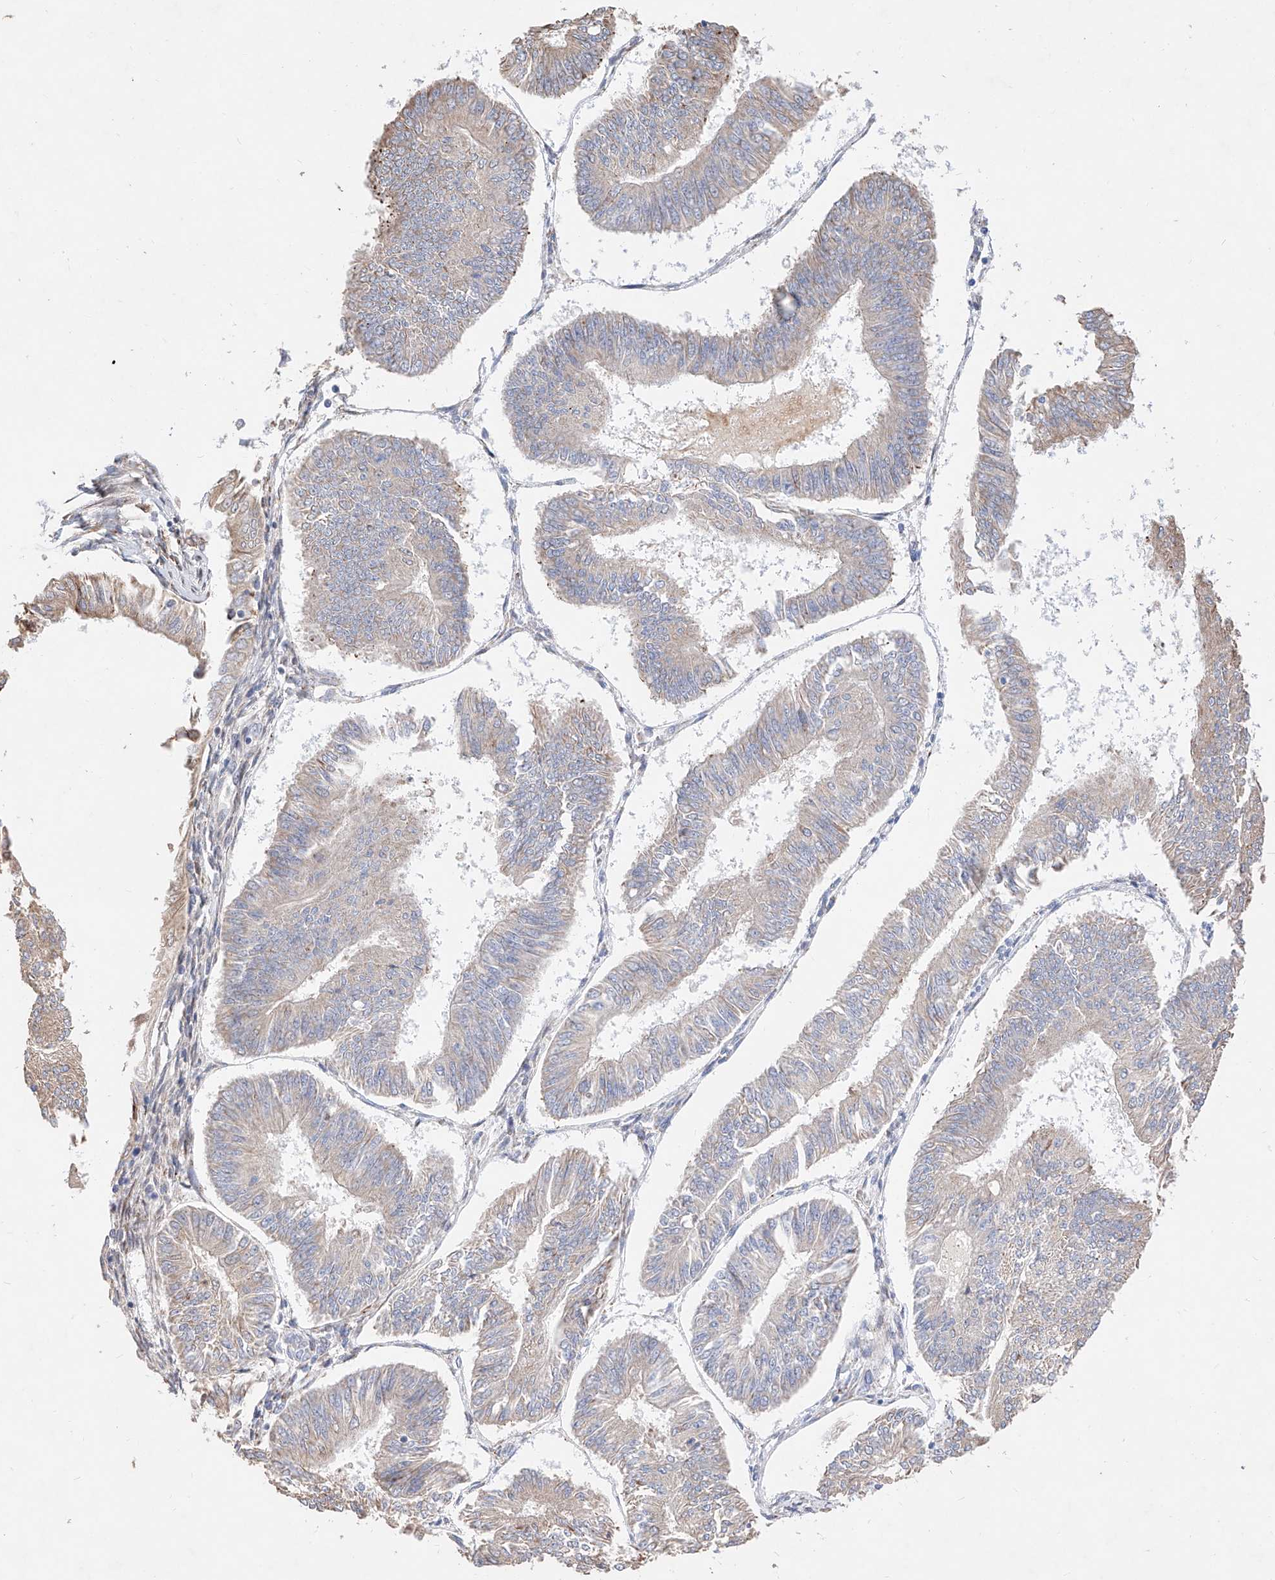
{"staining": {"intensity": "weak", "quantity": "<25%", "location": "cytoplasmic/membranous"}, "tissue": "endometrial cancer", "cell_type": "Tumor cells", "image_type": "cancer", "snomed": [{"axis": "morphology", "description": "Adenocarcinoma, NOS"}, {"axis": "topography", "description": "Endometrium"}], "caption": "A high-resolution photomicrograph shows immunohistochemistry staining of endometrial cancer (adenocarcinoma), which reveals no significant staining in tumor cells.", "gene": "ATP9B", "patient": {"sex": "female", "age": 58}}